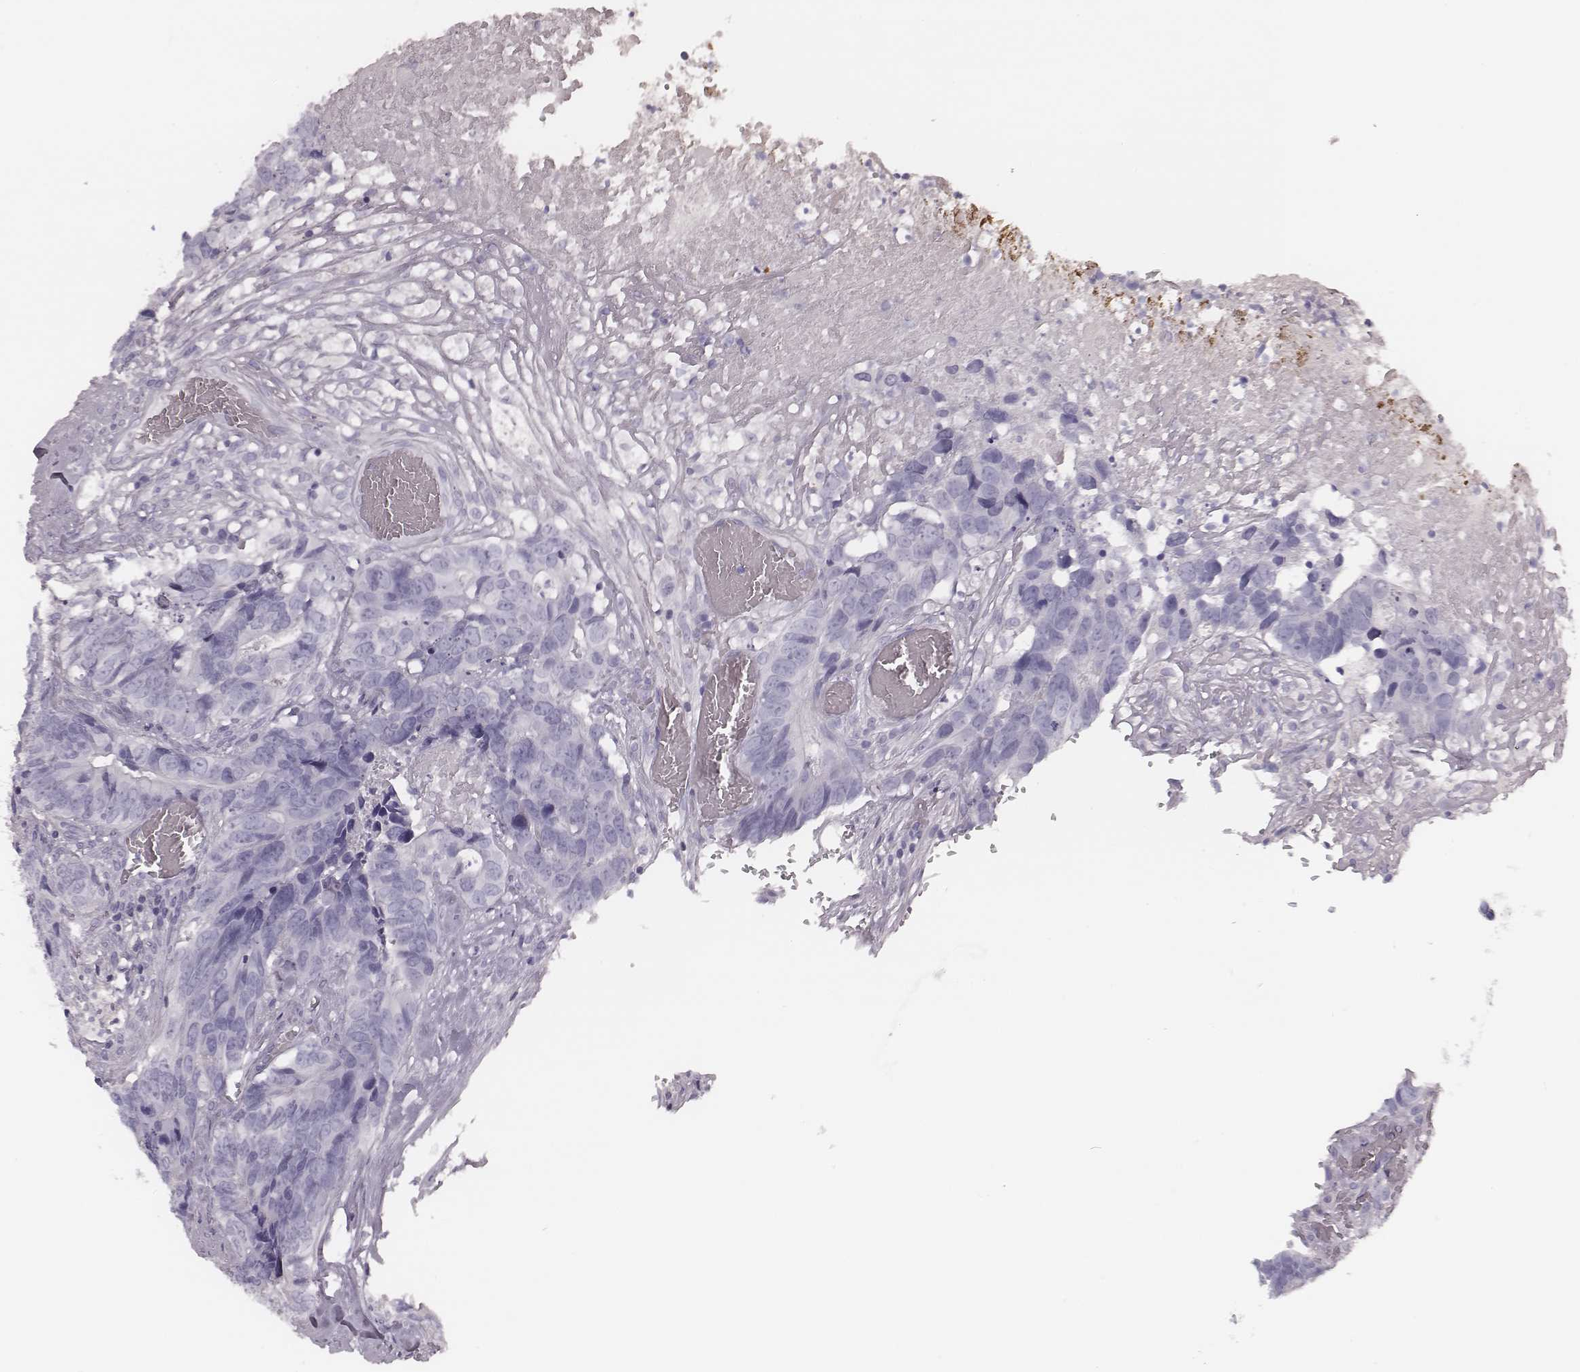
{"staining": {"intensity": "negative", "quantity": "none", "location": "none"}, "tissue": "colorectal cancer", "cell_type": "Tumor cells", "image_type": "cancer", "snomed": [{"axis": "morphology", "description": "Adenocarcinoma, NOS"}, {"axis": "topography", "description": "Colon"}], "caption": "Immunohistochemistry photomicrograph of neoplastic tissue: colorectal cancer stained with DAB (3,3'-diaminobenzidine) shows no significant protein staining in tumor cells.", "gene": "ZNF365", "patient": {"sex": "female", "age": 82}}